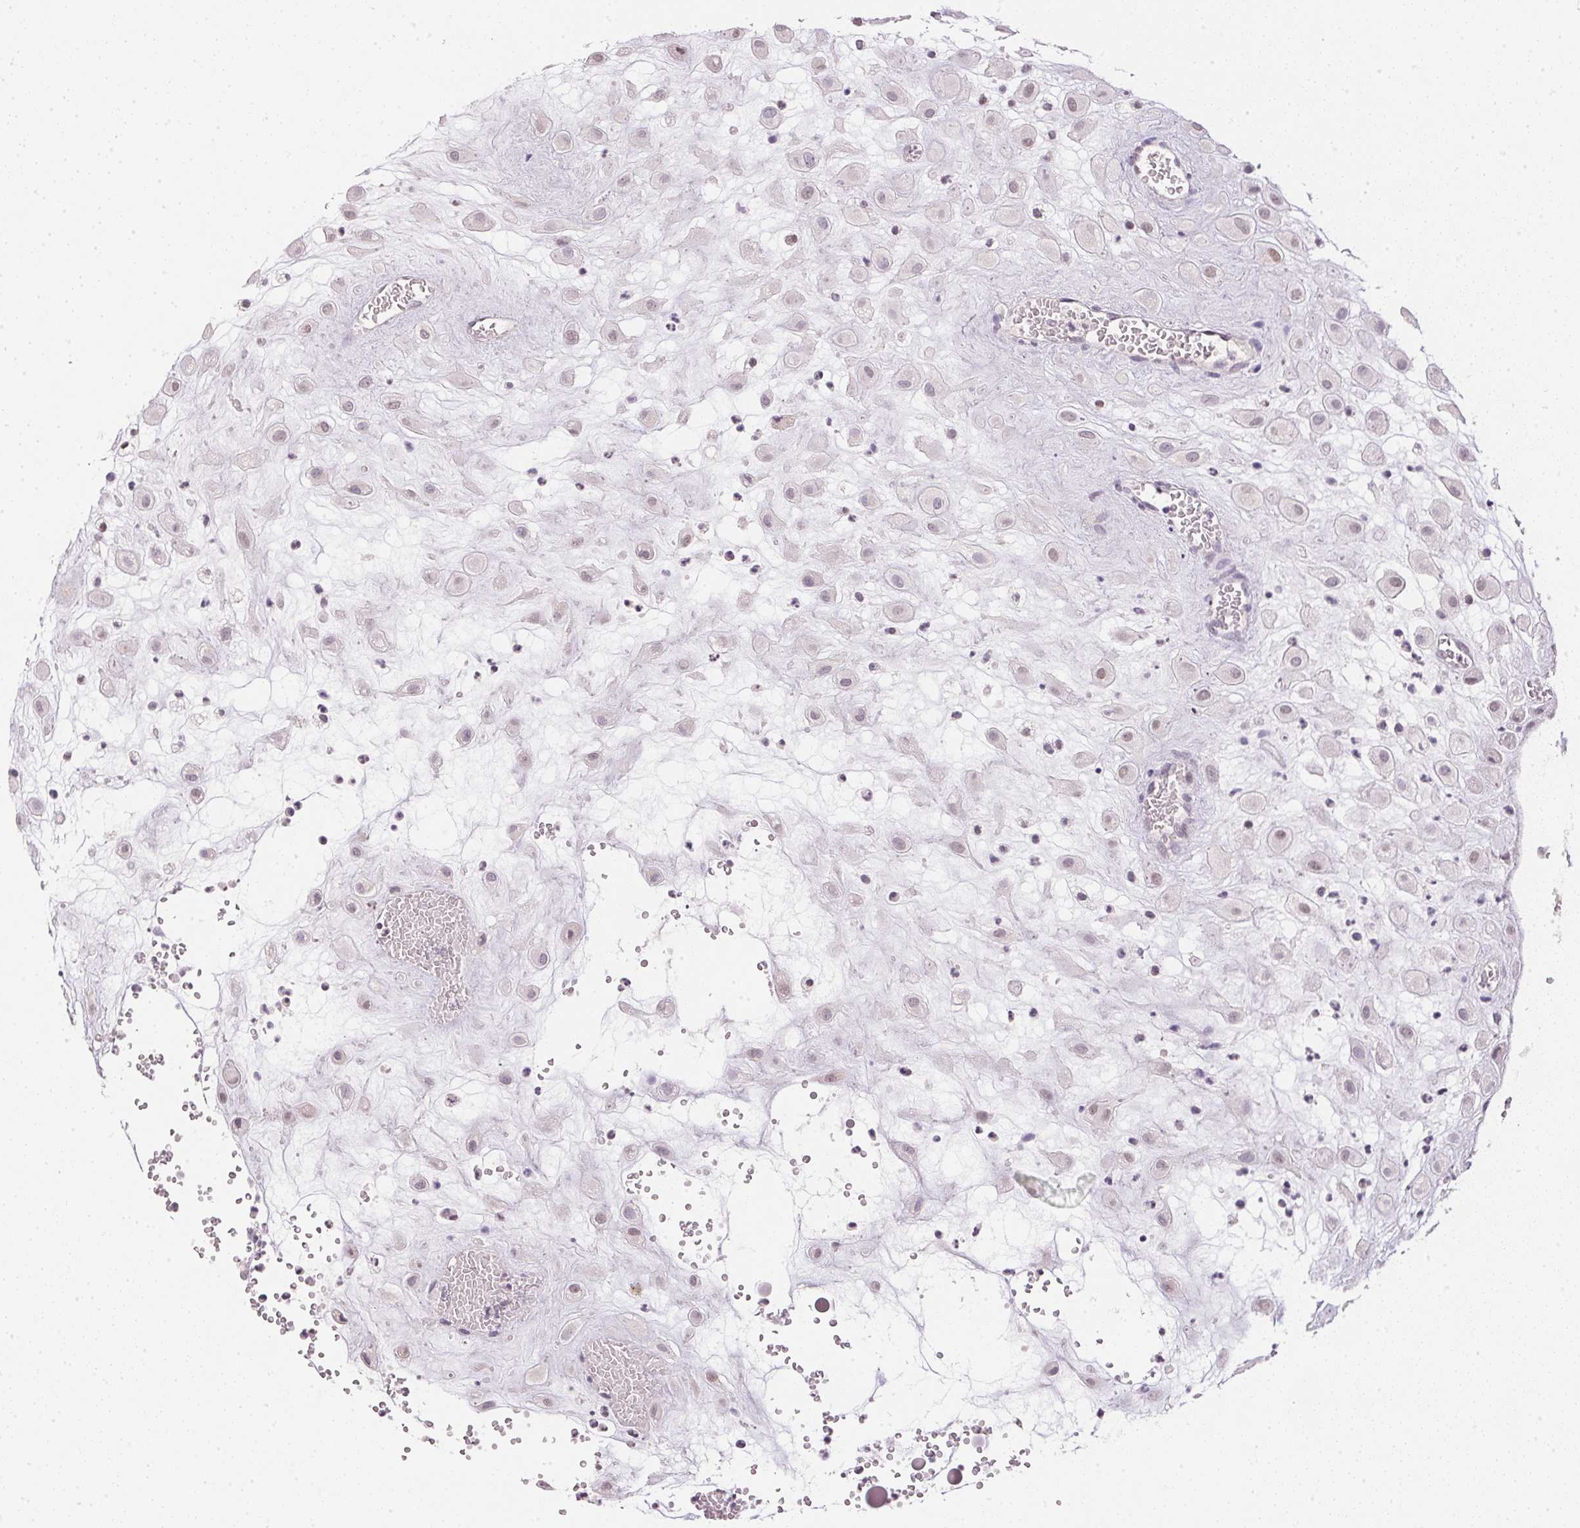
{"staining": {"intensity": "negative", "quantity": "none", "location": "none"}, "tissue": "placenta", "cell_type": "Decidual cells", "image_type": "normal", "snomed": [{"axis": "morphology", "description": "Normal tissue, NOS"}, {"axis": "topography", "description": "Placenta"}], "caption": "IHC of normal human placenta demonstrates no staining in decidual cells.", "gene": "POLR3G", "patient": {"sex": "female", "age": 24}}